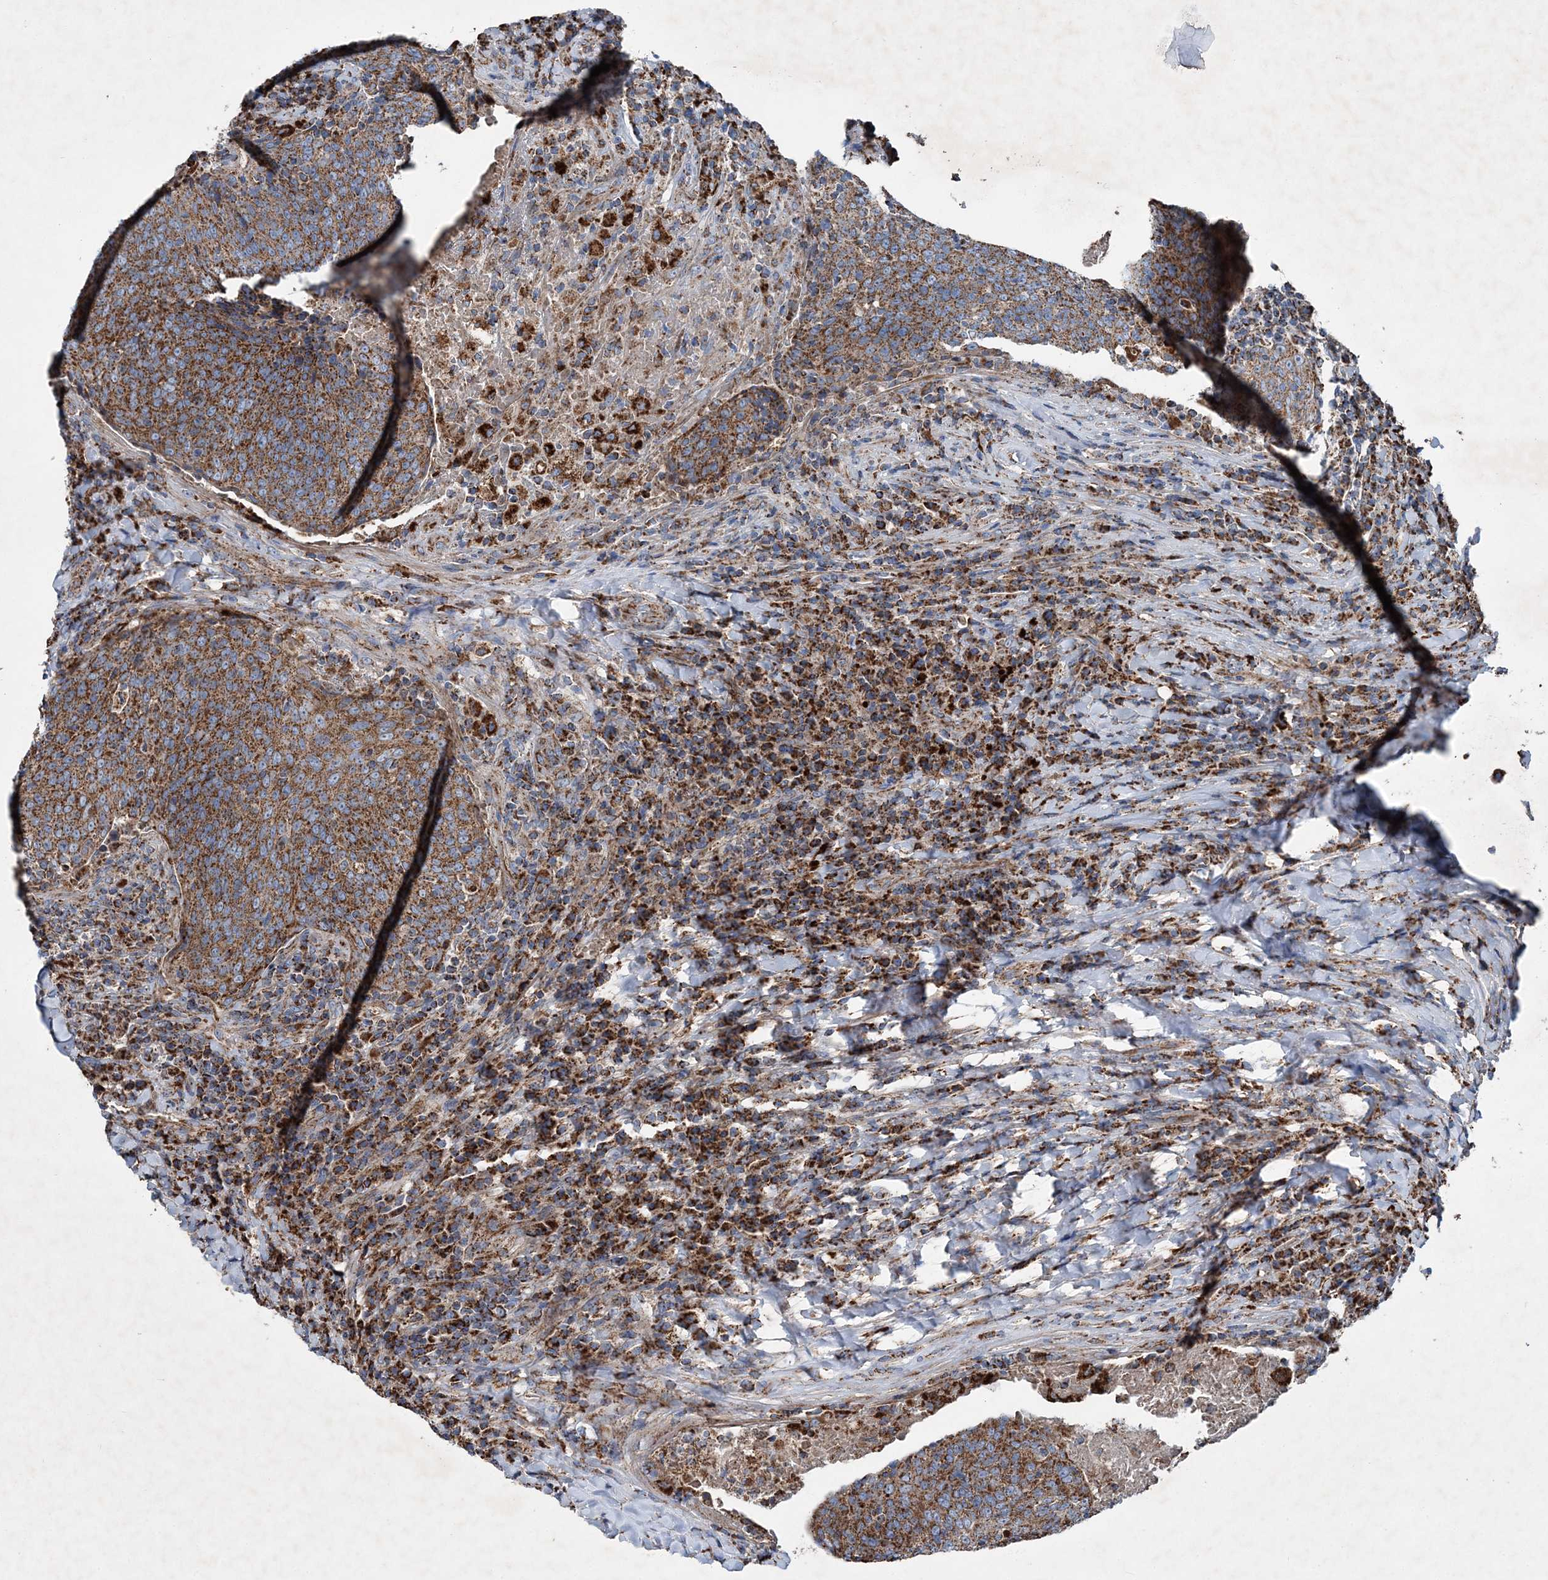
{"staining": {"intensity": "strong", "quantity": ">75%", "location": "cytoplasmic/membranous"}, "tissue": "head and neck cancer", "cell_type": "Tumor cells", "image_type": "cancer", "snomed": [{"axis": "morphology", "description": "Squamous cell carcinoma, NOS"}, {"axis": "morphology", "description": "Squamous cell carcinoma, metastatic, NOS"}, {"axis": "topography", "description": "Lymph node"}, {"axis": "topography", "description": "Head-Neck"}], "caption": "Head and neck cancer (metastatic squamous cell carcinoma) was stained to show a protein in brown. There is high levels of strong cytoplasmic/membranous staining in approximately >75% of tumor cells. (Brightfield microscopy of DAB IHC at high magnification).", "gene": "SPAG16", "patient": {"sex": "male", "age": 62}}